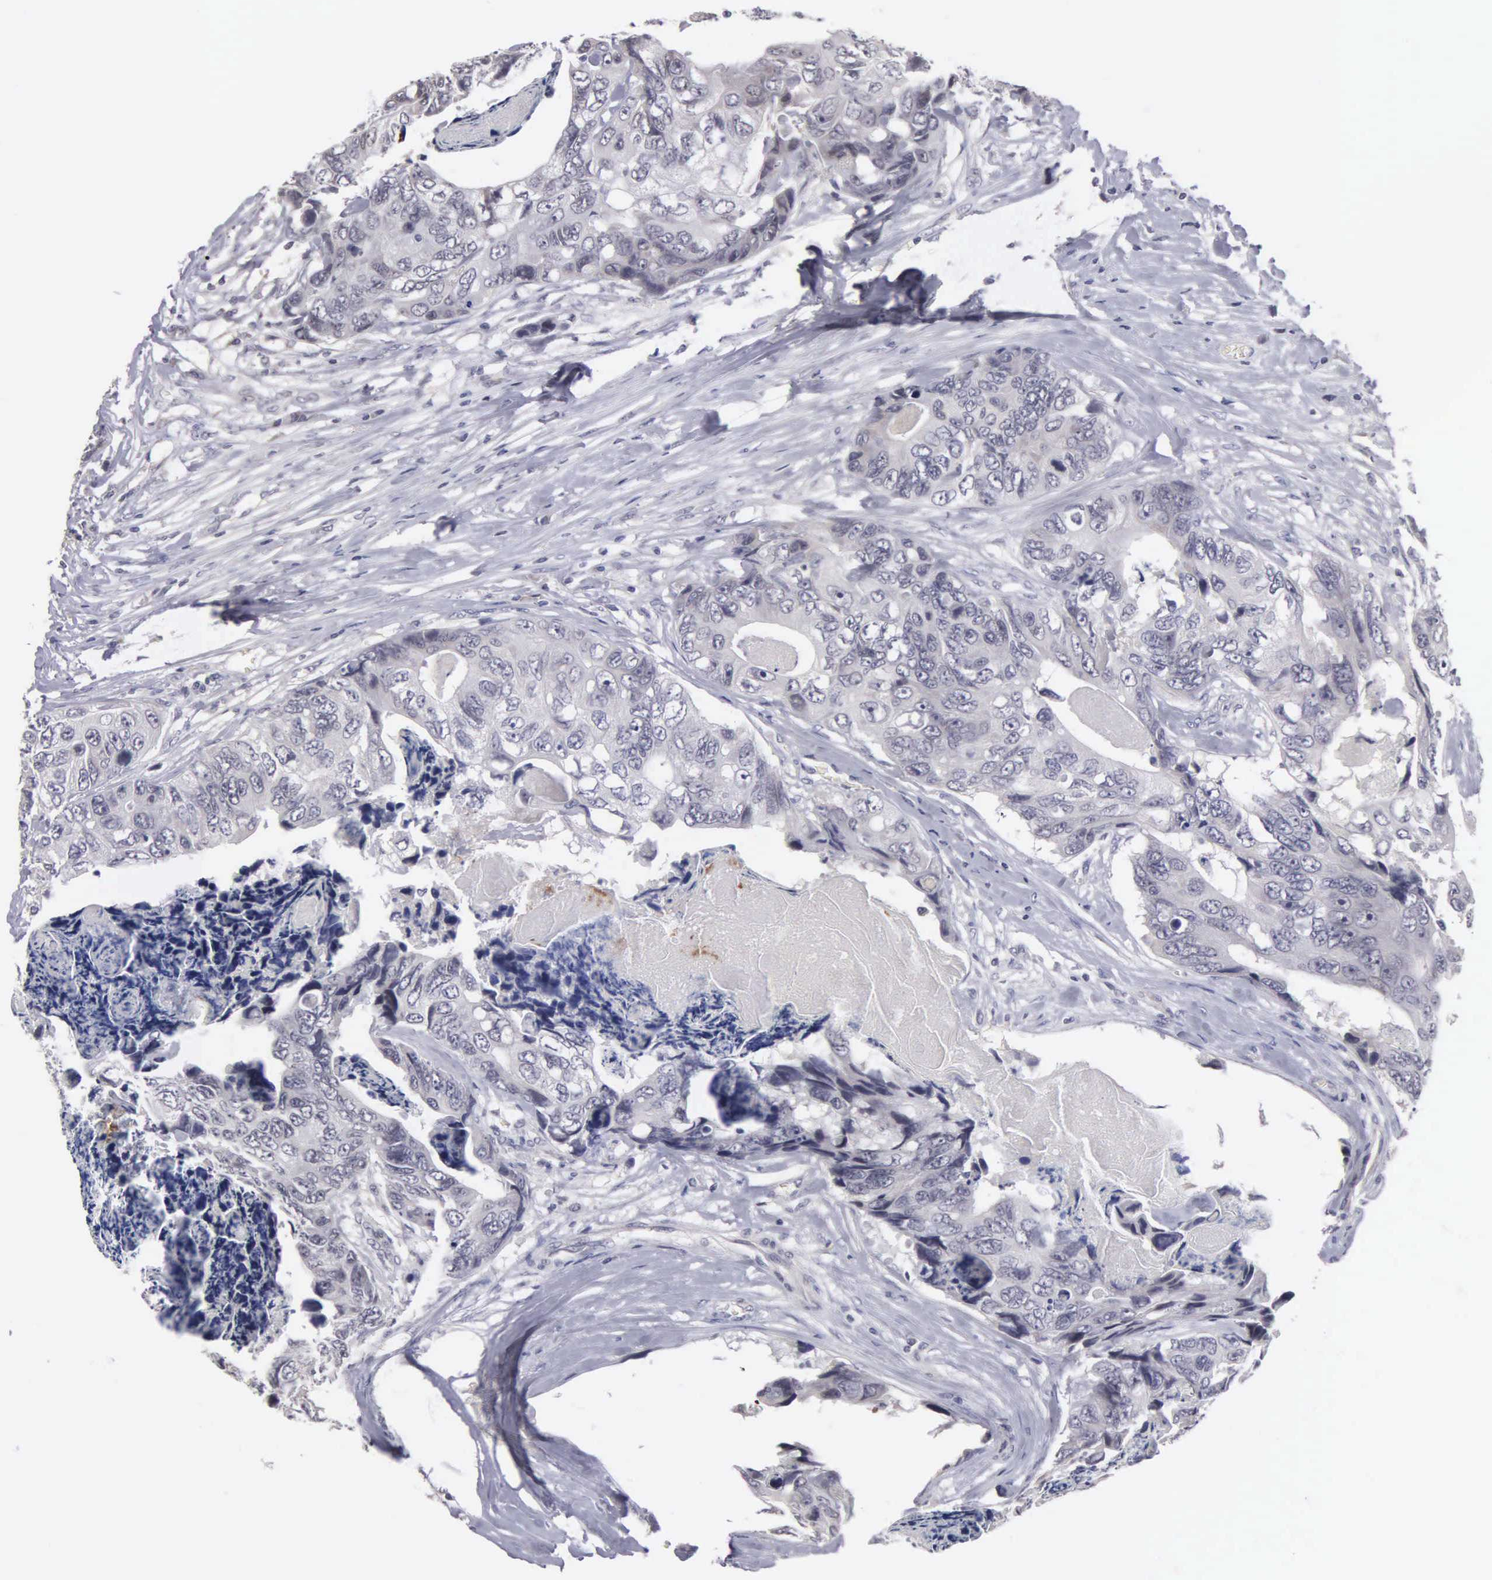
{"staining": {"intensity": "negative", "quantity": "none", "location": "none"}, "tissue": "colorectal cancer", "cell_type": "Tumor cells", "image_type": "cancer", "snomed": [{"axis": "morphology", "description": "Adenocarcinoma, NOS"}, {"axis": "topography", "description": "Colon"}], "caption": "Protein analysis of colorectal adenocarcinoma displays no significant staining in tumor cells.", "gene": "BRD1", "patient": {"sex": "female", "age": 86}}